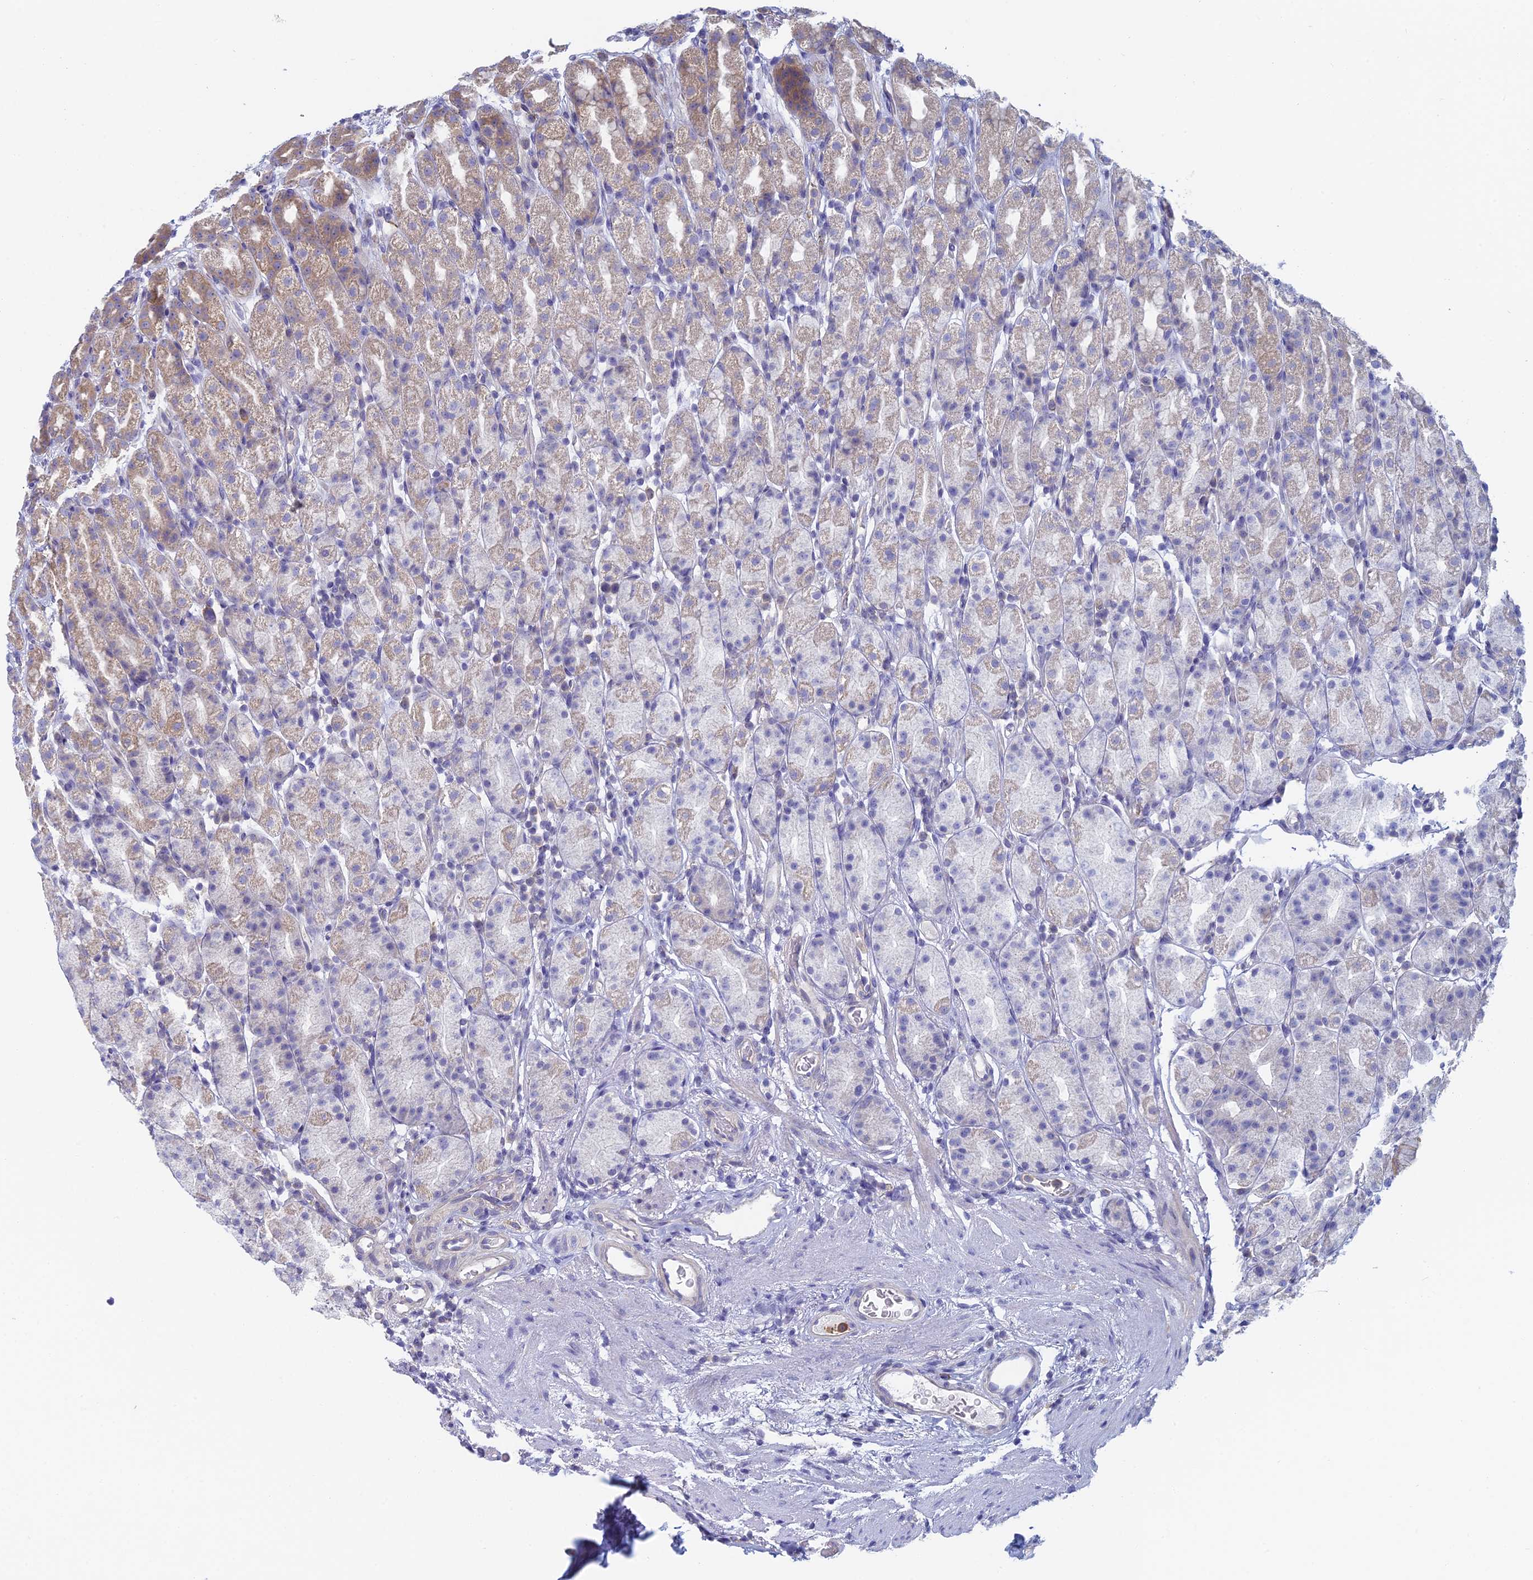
{"staining": {"intensity": "moderate", "quantity": "<25%", "location": "cytoplasmic/membranous"}, "tissue": "stomach", "cell_type": "Glandular cells", "image_type": "normal", "snomed": [{"axis": "morphology", "description": "Normal tissue, NOS"}, {"axis": "topography", "description": "Stomach, upper"}, {"axis": "topography", "description": "Stomach, lower"}, {"axis": "topography", "description": "Small intestine"}], "caption": "Normal stomach reveals moderate cytoplasmic/membranous positivity in about <25% of glandular cells (IHC, brightfield microscopy, high magnification)..", "gene": "STRN4", "patient": {"sex": "male", "age": 68}}